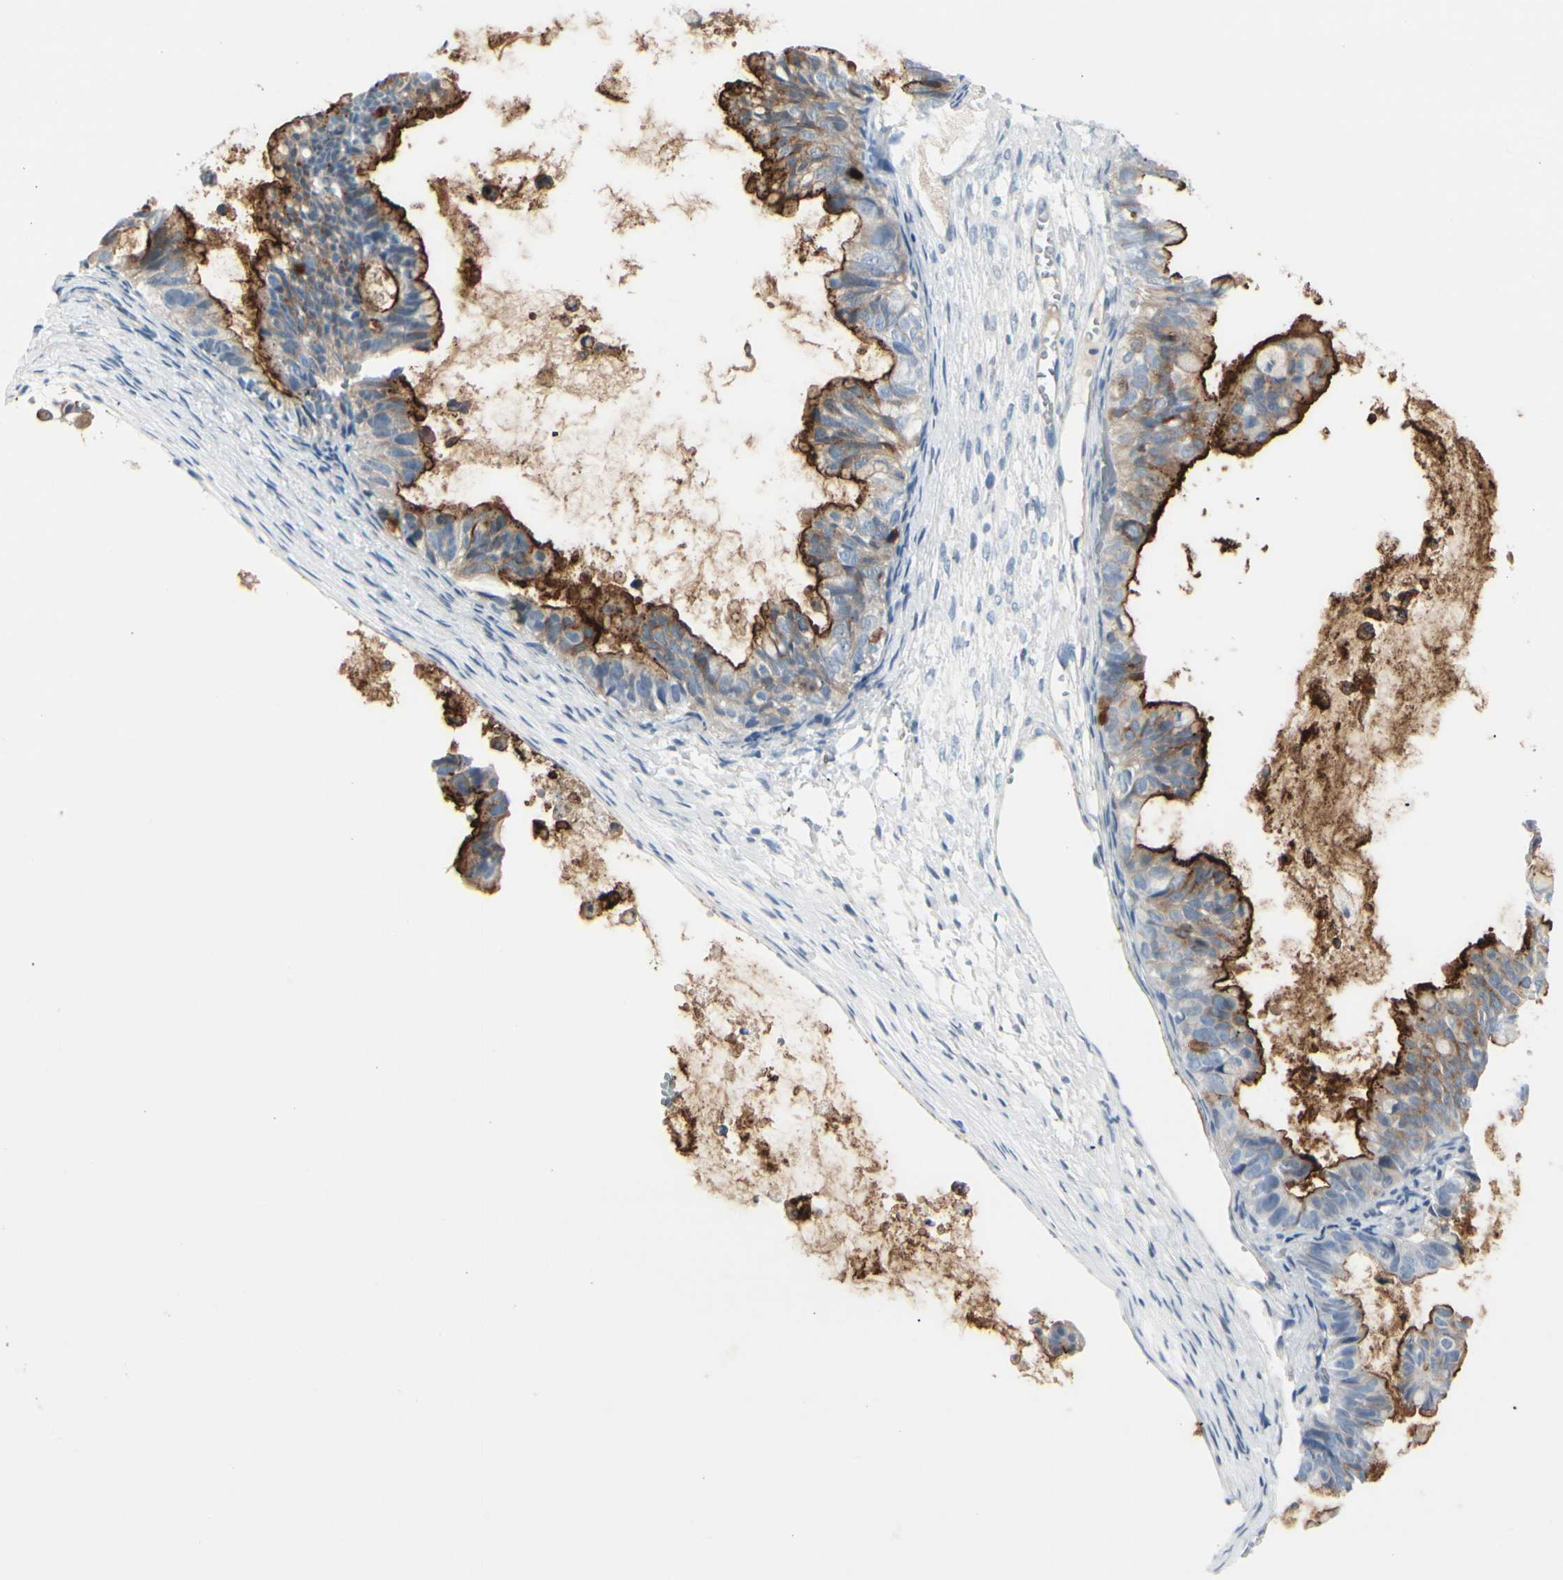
{"staining": {"intensity": "strong", "quantity": "25%-75%", "location": "cytoplasmic/membranous"}, "tissue": "ovarian cancer", "cell_type": "Tumor cells", "image_type": "cancer", "snomed": [{"axis": "morphology", "description": "Cystadenocarcinoma, mucinous, NOS"}, {"axis": "topography", "description": "Ovary"}], "caption": "Strong cytoplasmic/membranous positivity is appreciated in about 25%-75% of tumor cells in ovarian cancer (mucinous cystadenocarcinoma).", "gene": "CDHR5", "patient": {"sex": "female", "age": 36}}